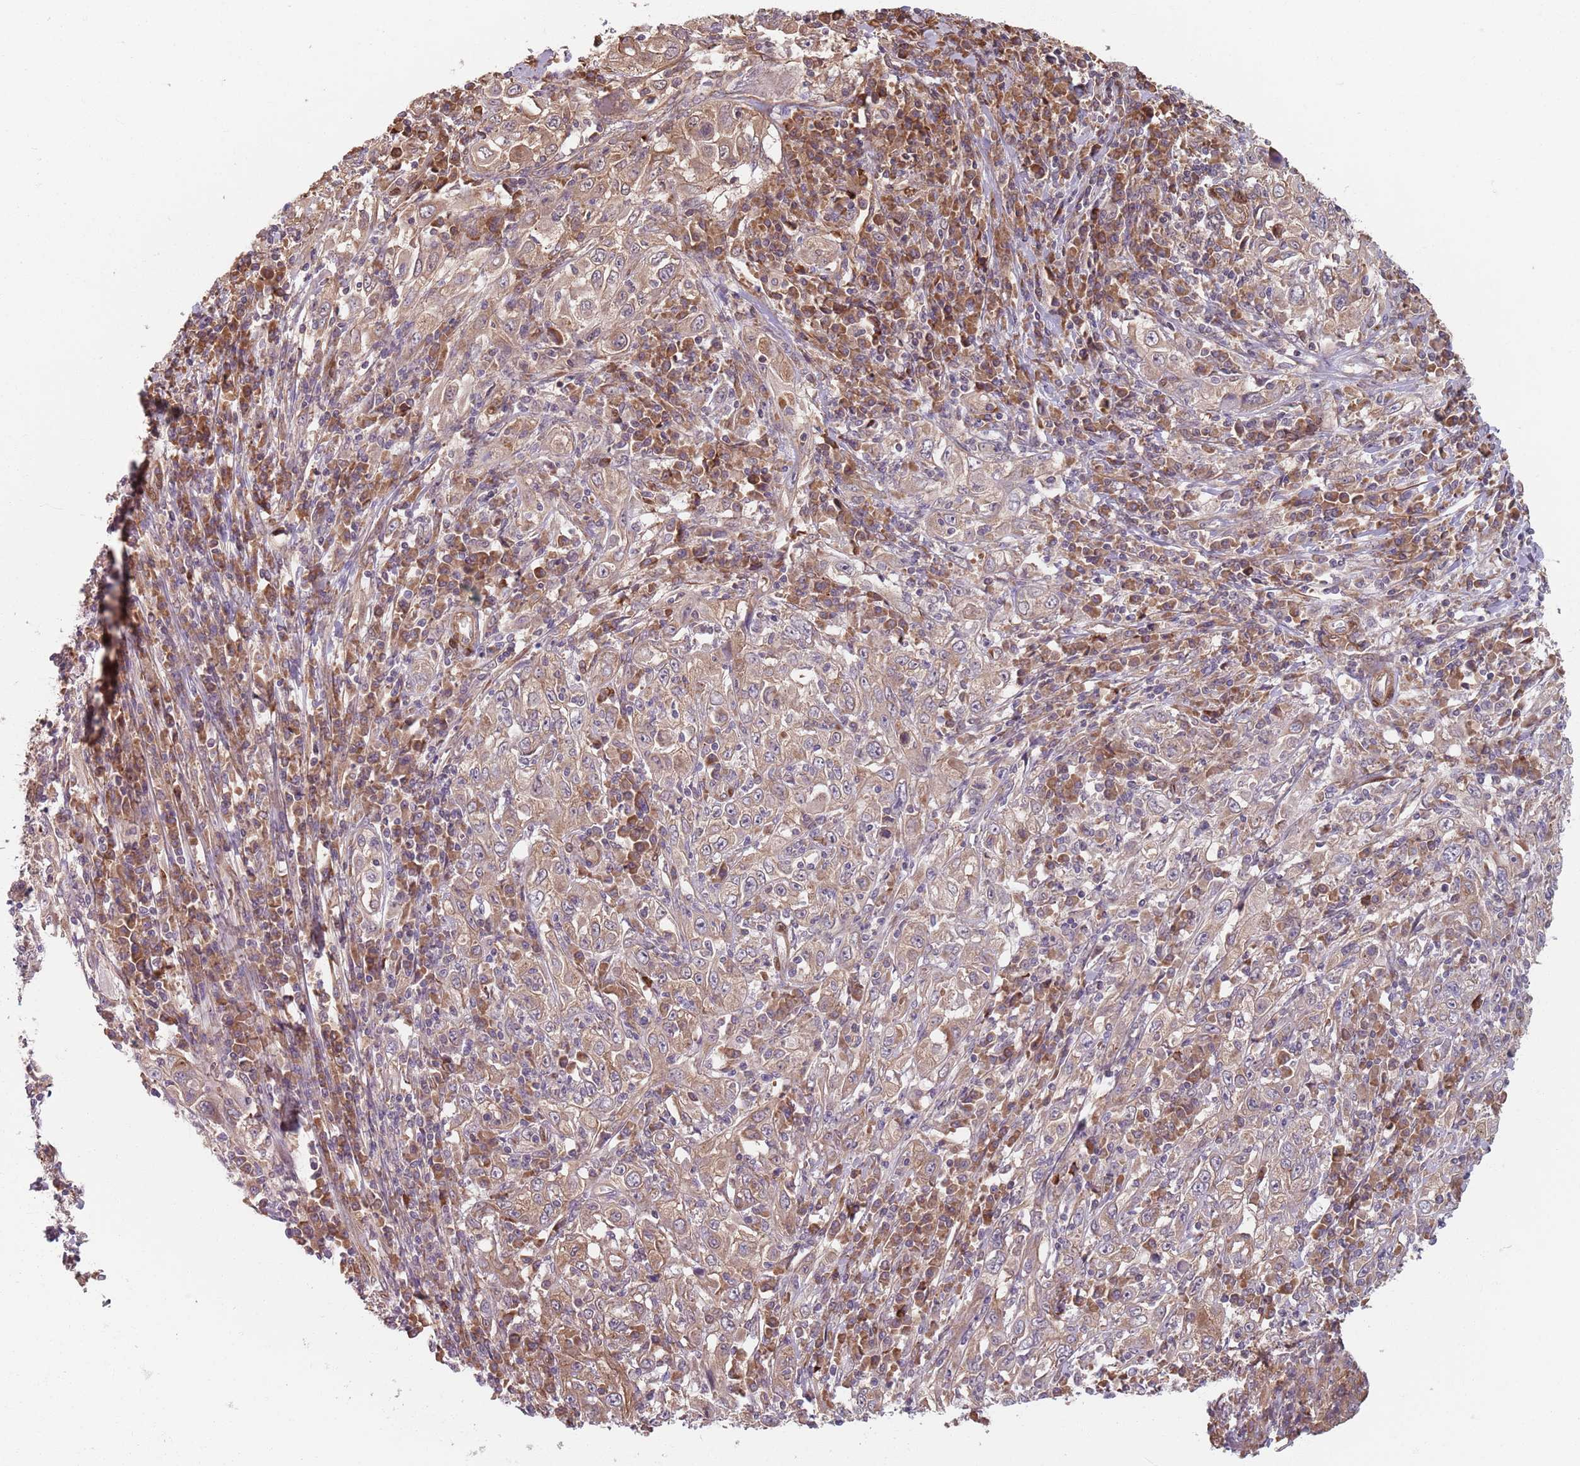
{"staining": {"intensity": "weak", "quantity": "25%-75%", "location": "cytoplasmic/membranous"}, "tissue": "cervical cancer", "cell_type": "Tumor cells", "image_type": "cancer", "snomed": [{"axis": "morphology", "description": "Squamous cell carcinoma, NOS"}, {"axis": "topography", "description": "Cervix"}], "caption": "DAB immunohistochemical staining of cervical cancer displays weak cytoplasmic/membranous protein positivity in about 25%-75% of tumor cells. The protein of interest is stained brown, and the nuclei are stained in blue (DAB IHC with brightfield microscopy, high magnification).", "gene": "NOTCH3", "patient": {"sex": "female", "age": 46}}